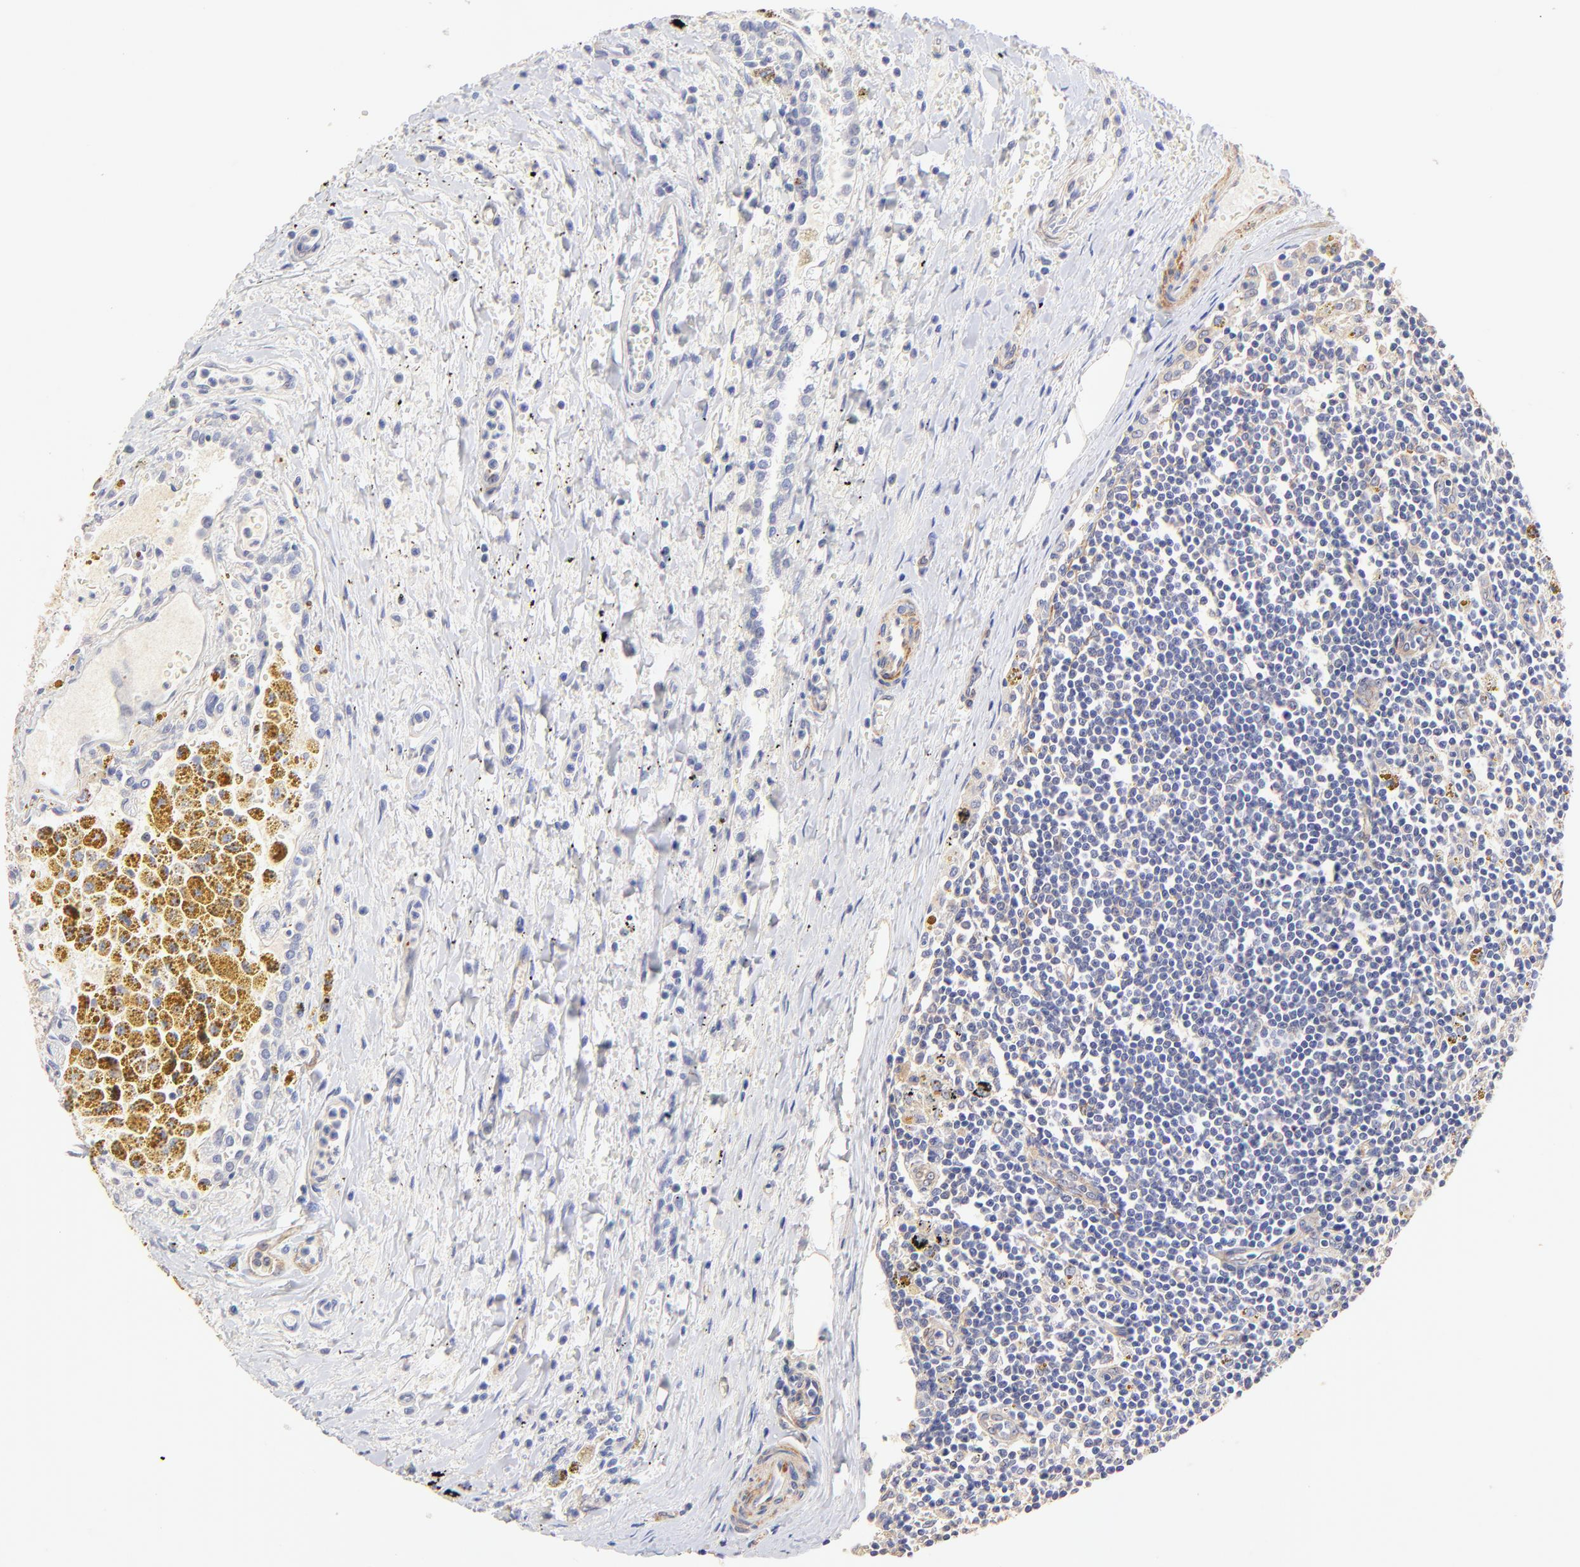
{"staining": {"intensity": "negative", "quantity": "none", "location": "none"}, "tissue": "carcinoid", "cell_type": "Tumor cells", "image_type": "cancer", "snomed": [{"axis": "morphology", "description": "Carcinoid, malignant, NOS"}, {"axis": "topography", "description": "Bronchus"}], "caption": "Tumor cells show no significant positivity in carcinoid.", "gene": "ACTRT1", "patient": {"sex": "male", "age": 55}}